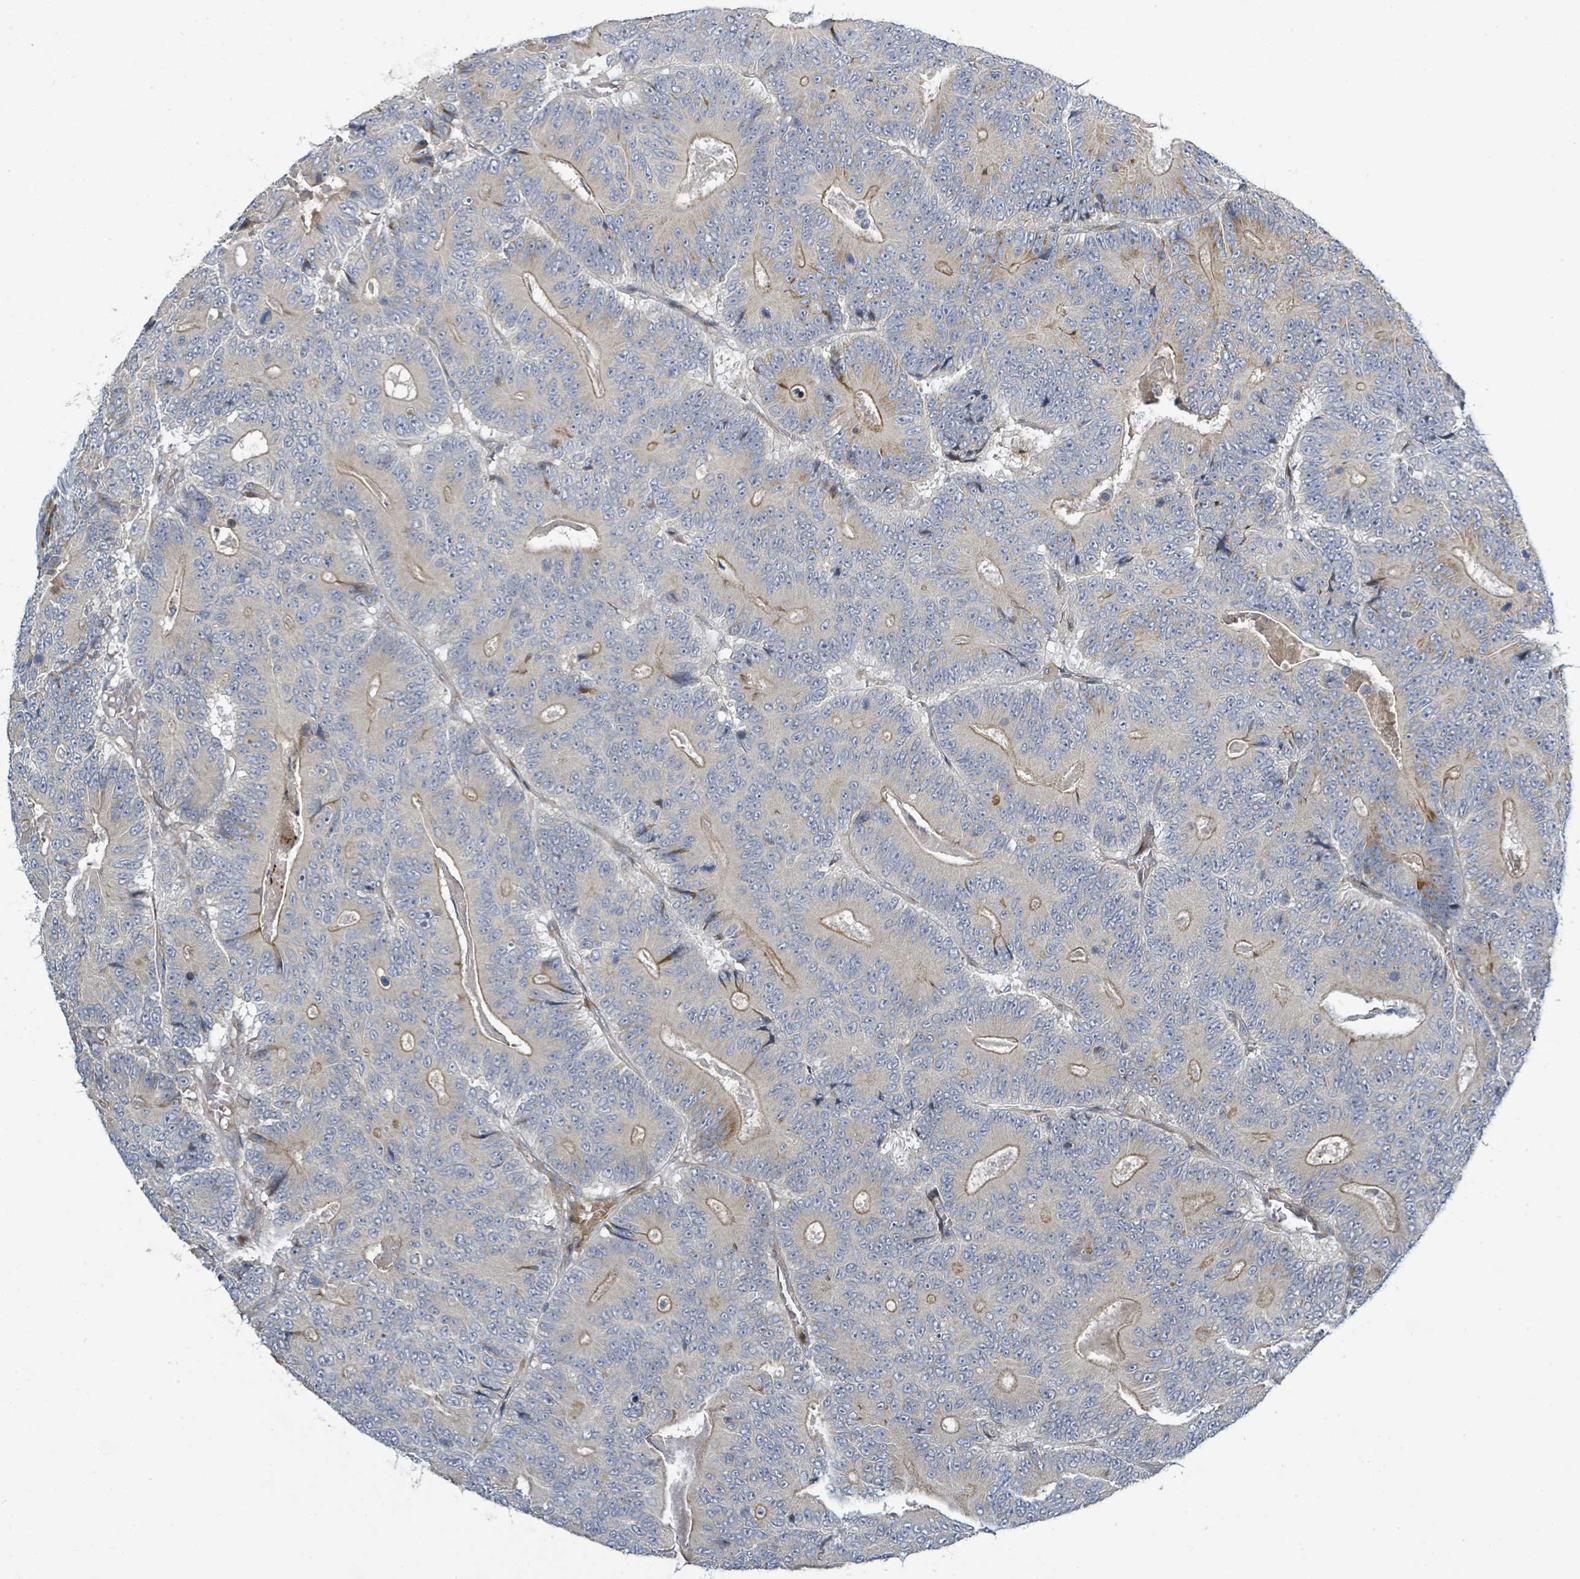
{"staining": {"intensity": "moderate", "quantity": "<25%", "location": "cytoplasmic/membranous"}, "tissue": "colorectal cancer", "cell_type": "Tumor cells", "image_type": "cancer", "snomed": [{"axis": "morphology", "description": "Adenocarcinoma, NOS"}, {"axis": "topography", "description": "Colon"}], "caption": "This is a micrograph of immunohistochemistry staining of colorectal adenocarcinoma, which shows moderate staining in the cytoplasmic/membranous of tumor cells.", "gene": "CFAP210", "patient": {"sex": "male", "age": 83}}